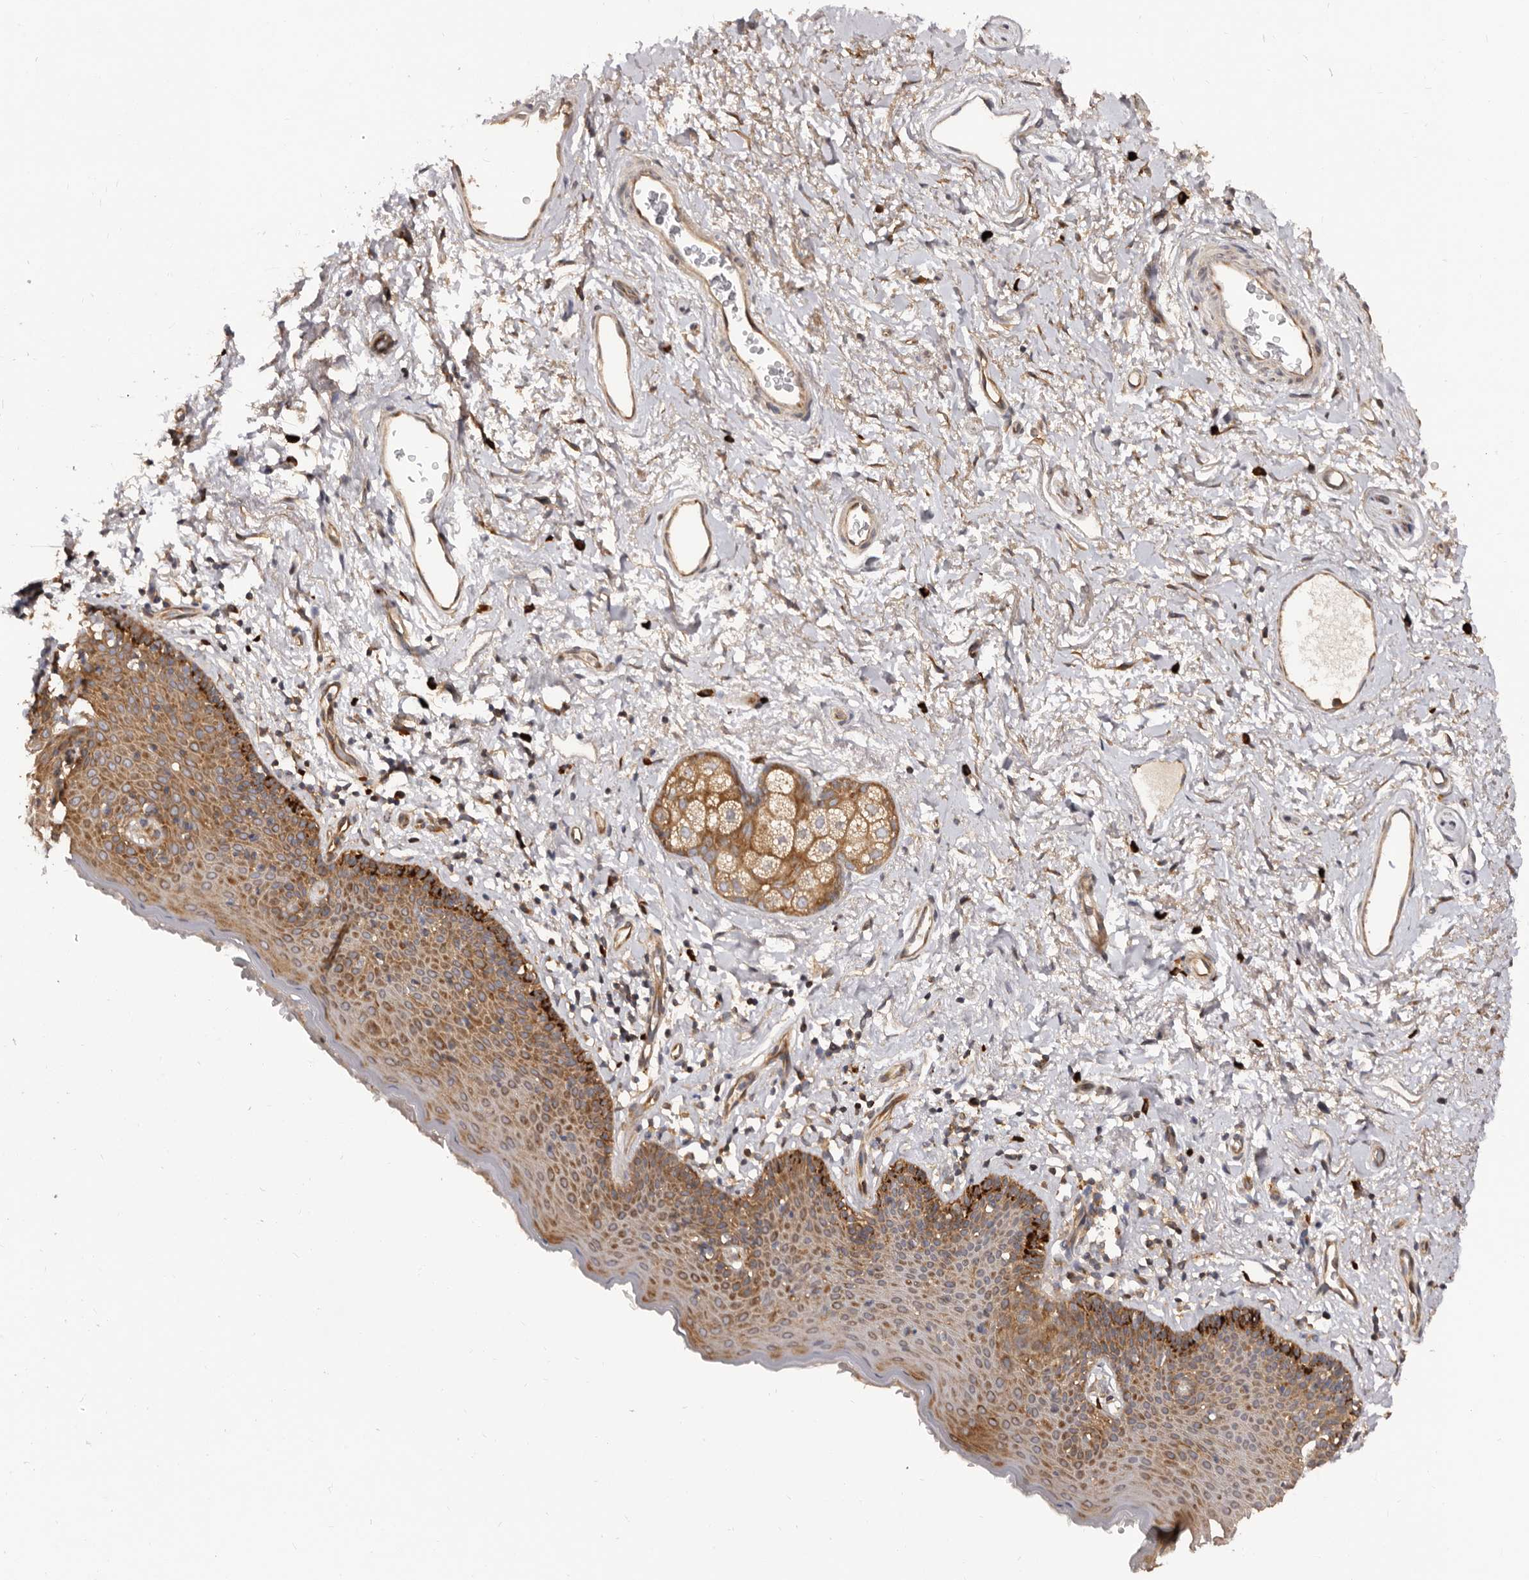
{"staining": {"intensity": "moderate", "quantity": ">75%", "location": "cytoplasmic/membranous"}, "tissue": "skin", "cell_type": "Epidermal cells", "image_type": "normal", "snomed": [{"axis": "morphology", "description": "Normal tissue, NOS"}, {"axis": "topography", "description": "Vulva"}], "caption": "Skin stained for a protein reveals moderate cytoplasmic/membranous positivity in epidermal cells. (DAB IHC with brightfield microscopy, high magnification).", "gene": "ADAMTS20", "patient": {"sex": "female", "age": 66}}